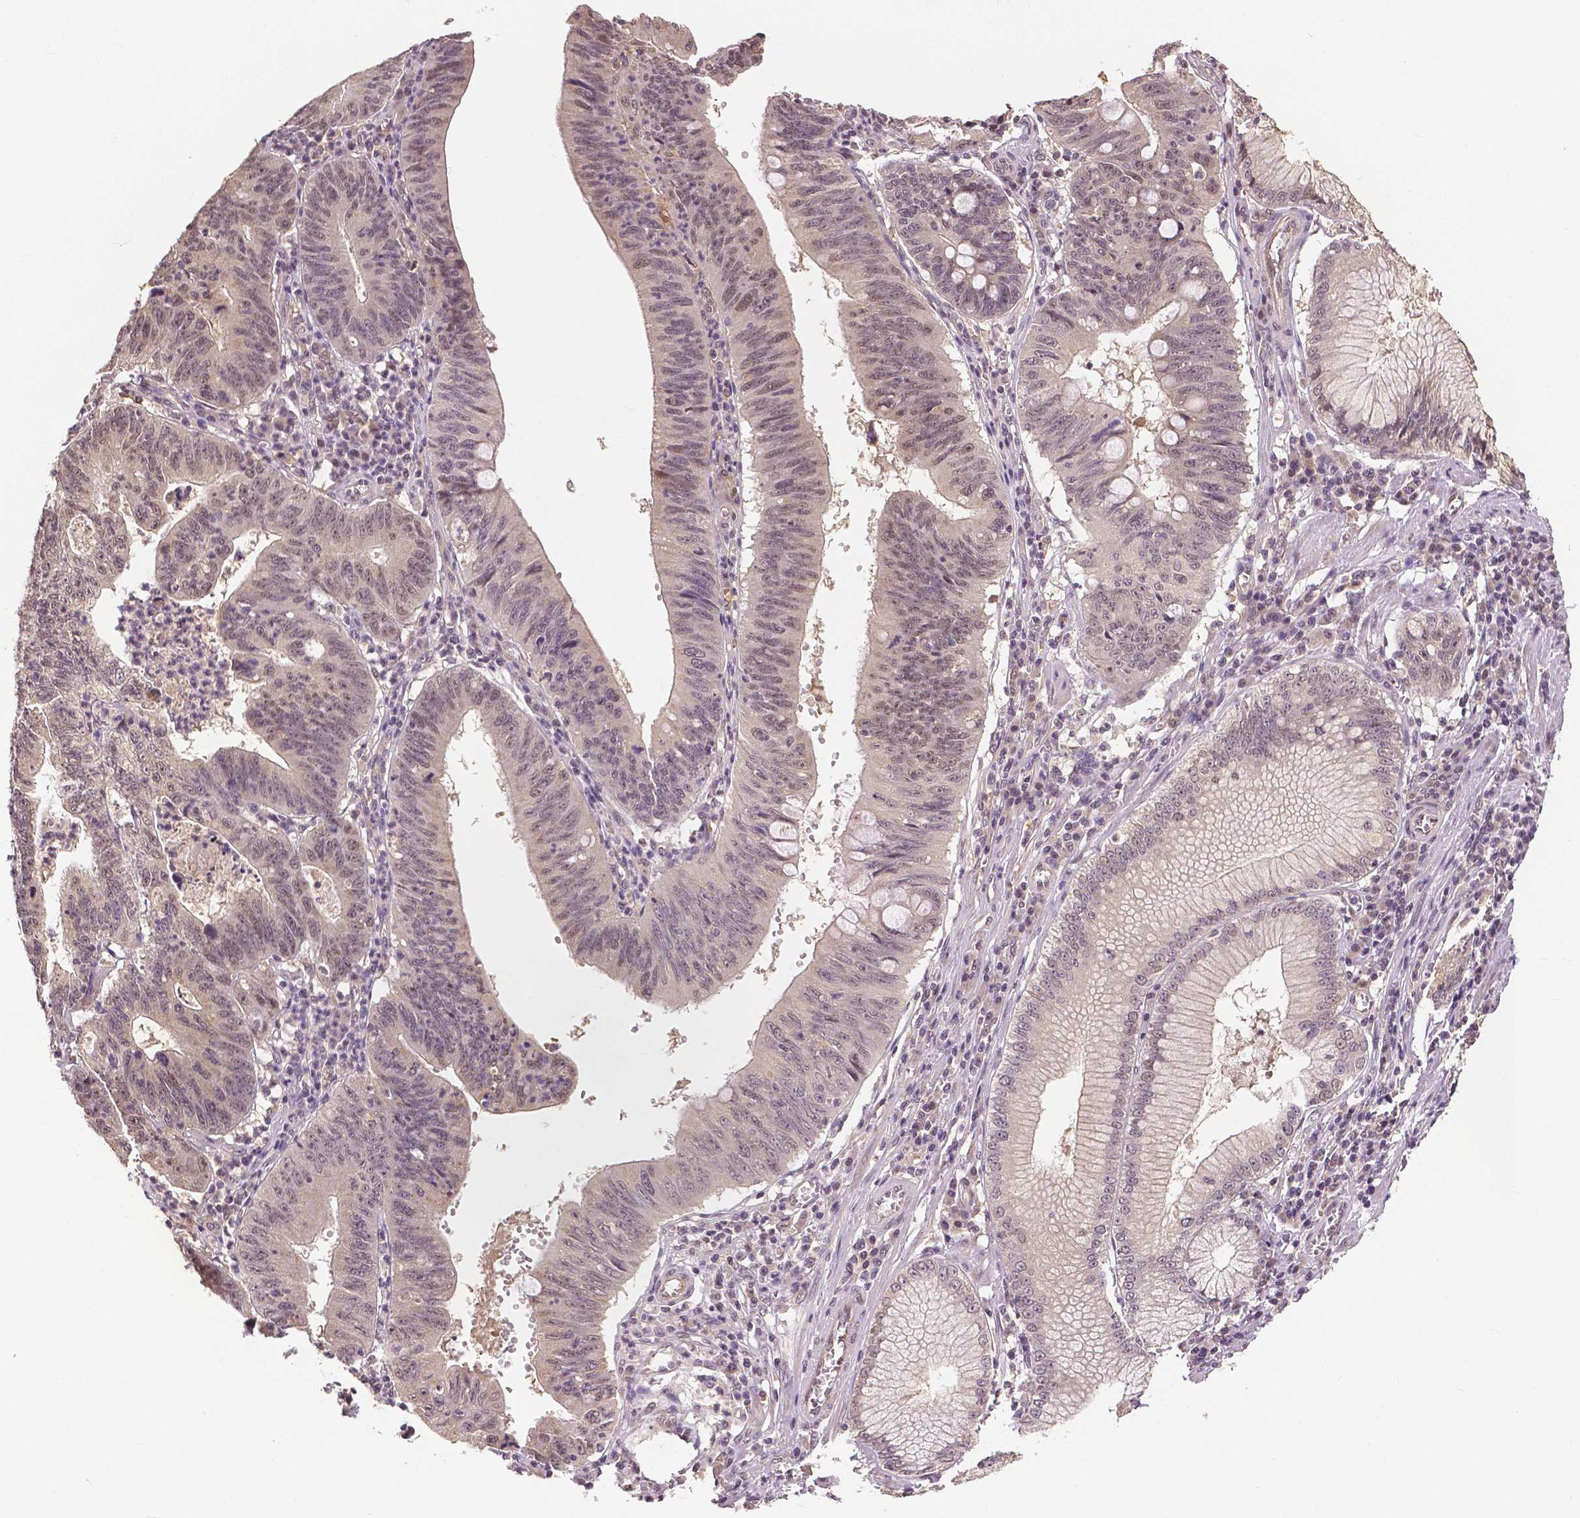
{"staining": {"intensity": "weak", "quantity": "<25%", "location": "cytoplasmic/membranous,nuclear"}, "tissue": "stomach cancer", "cell_type": "Tumor cells", "image_type": "cancer", "snomed": [{"axis": "morphology", "description": "Adenocarcinoma, NOS"}, {"axis": "topography", "description": "Stomach"}], "caption": "Stomach cancer stained for a protein using immunohistochemistry (IHC) shows no staining tumor cells.", "gene": "MAP1LC3B", "patient": {"sex": "male", "age": 59}}